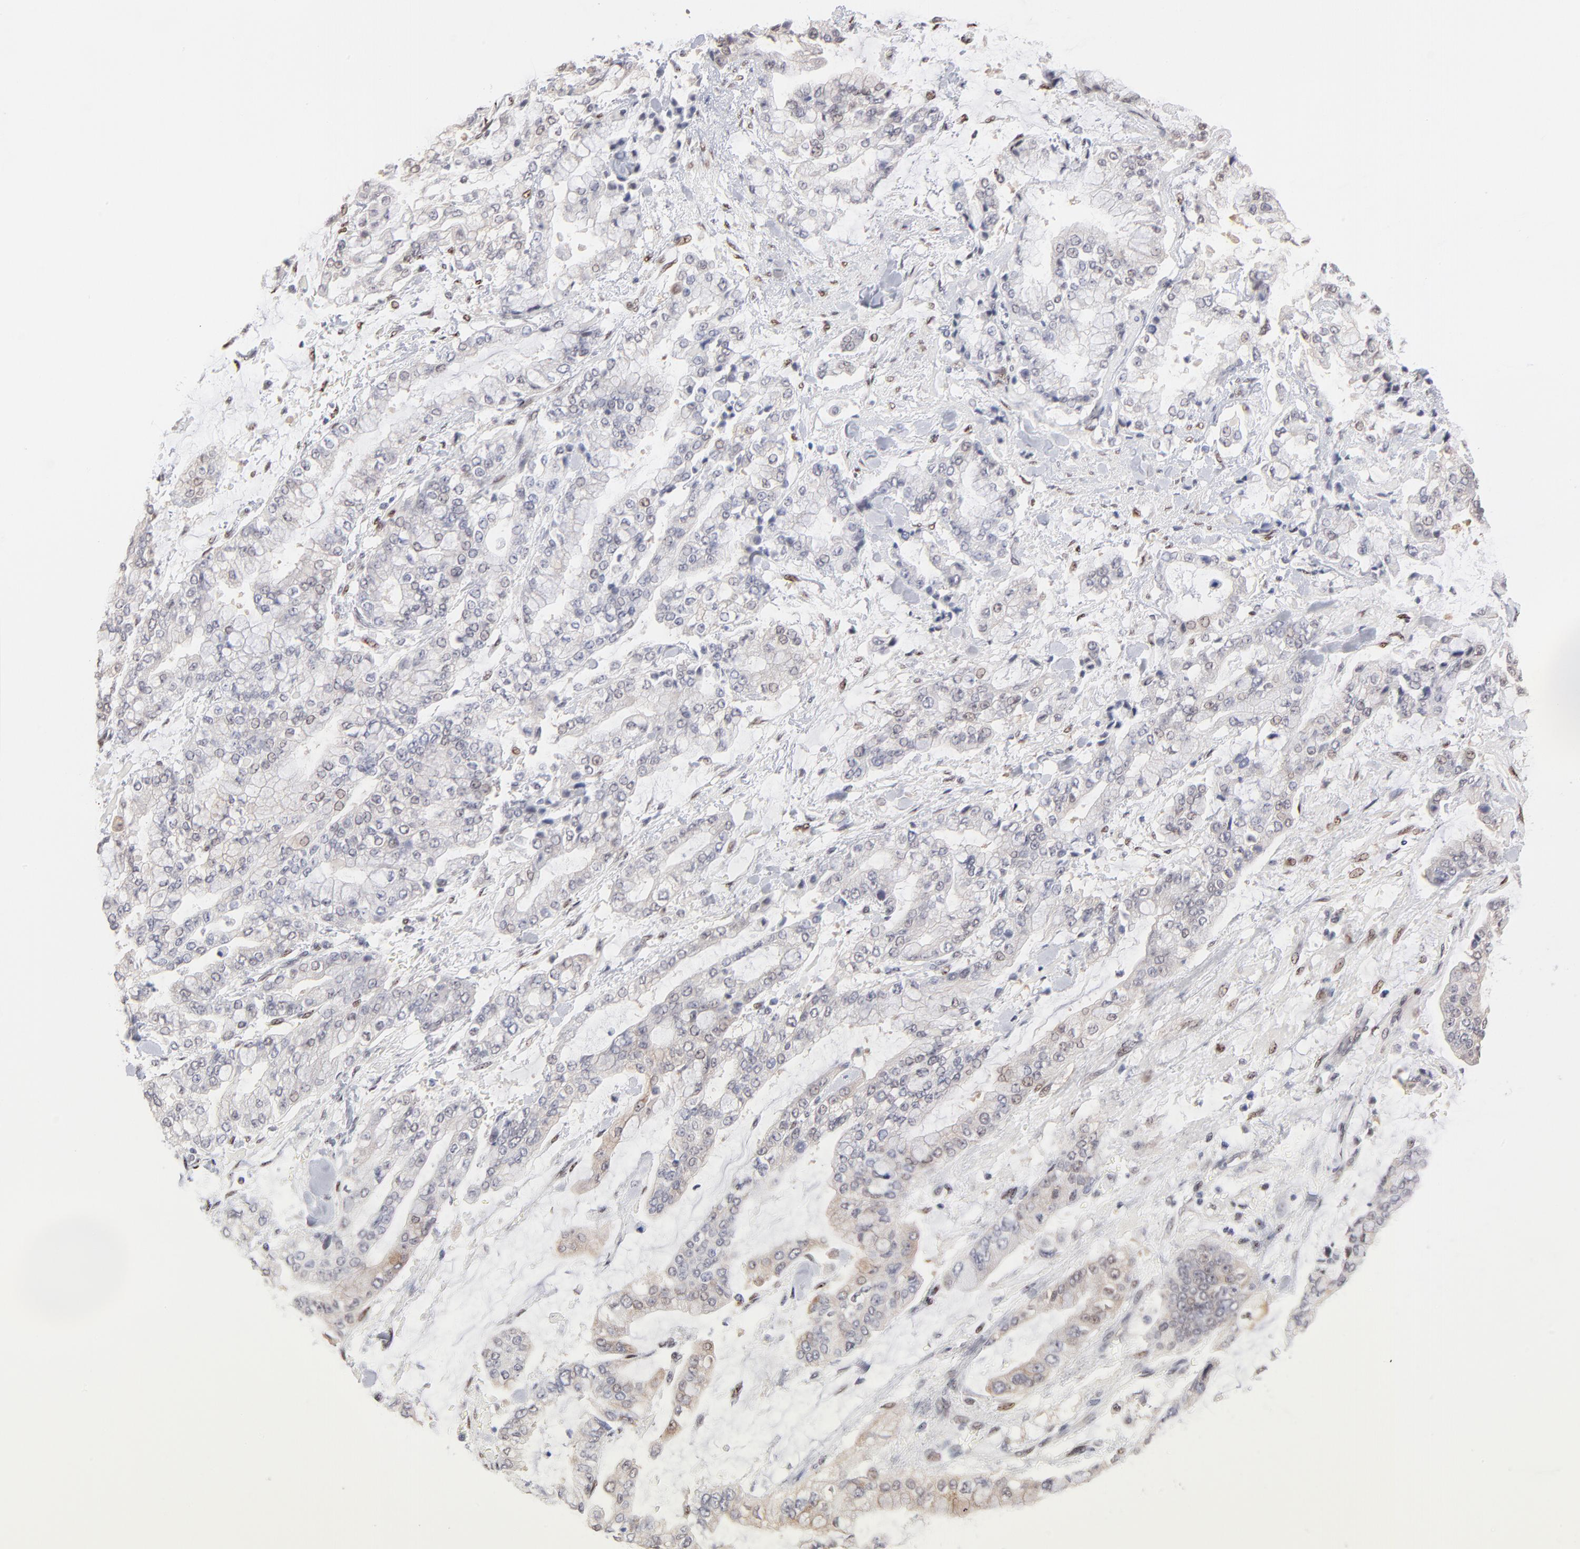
{"staining": {"intensity": "negative", "quantity": "none", "location": "none"}, "tissue": "stomach cancer", "cell_type": "Tumor cells", "image_type": "cancer", "snomed": [{"axis": "morphology", "description": "Normal tissue, NOS"}, {"axis": "morphology", "description": "Adenocarcinoma, NOS"}, {"axis": "topography", "description": "Stomach, upper"}, {"axis": "topography", "description": "Stomach"}], "caption": "High power microscopy image of an immunohistochemistry micrograph of stomach cancer (adenocarcinoma), revealing no significant expression in tumor cells.", "gene": "STAT3", "patient": {"sex": "male", "age": 76}}